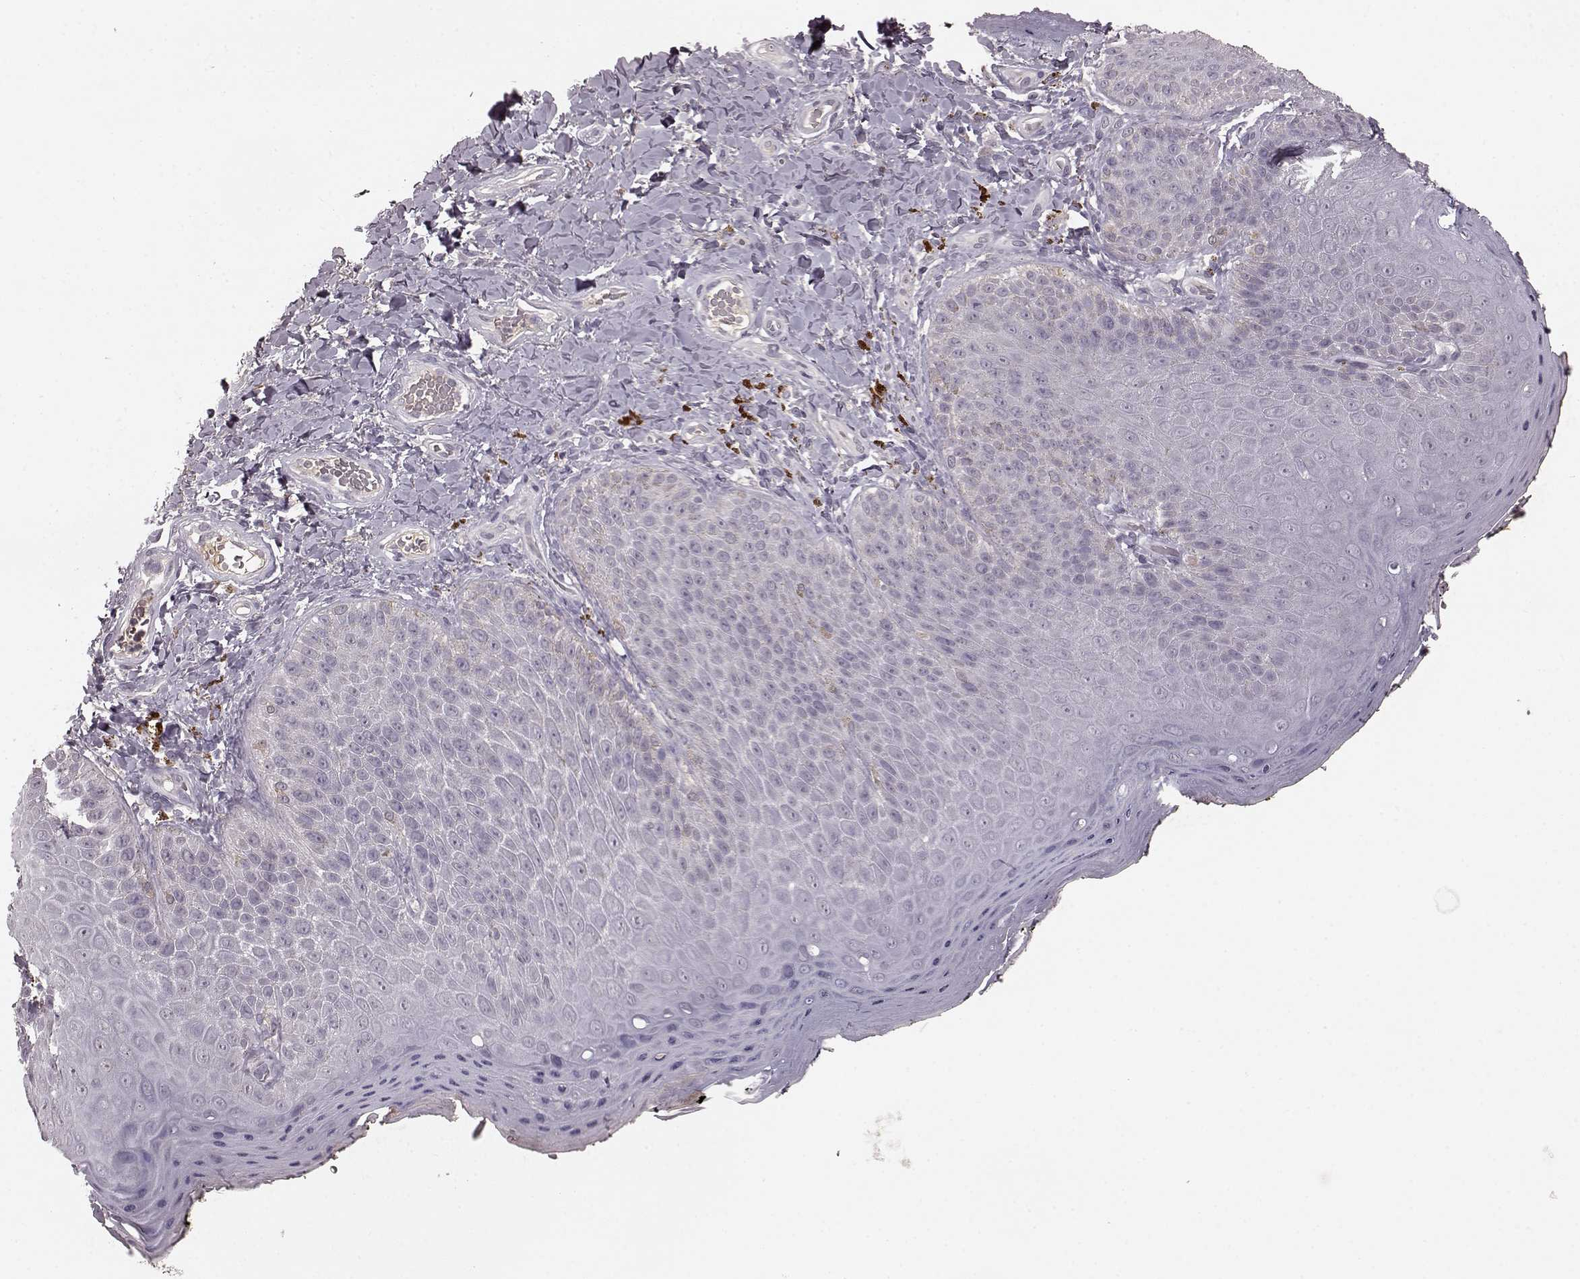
{"staining": {"intensity": "negative", "quantity": "none", "location": "none"}, "tissue": "skin", "cell_type": "Epidermal cells", "image_type": "normal", "snomed": [{"axis": "morphology", "description": "Normal tissue, NOS"}, {"axis": "topography", "description": "Anal"}], "caption": "IHC micrograph of normal skin: human skin stained with DAB (3,3'-diaminobenzidine) exhibits no significant protein expression in epidermal cells. Nuclei are stained in blue.", "gene": "FRRS1L", "patient": {"sex": "male", "age": 53}}